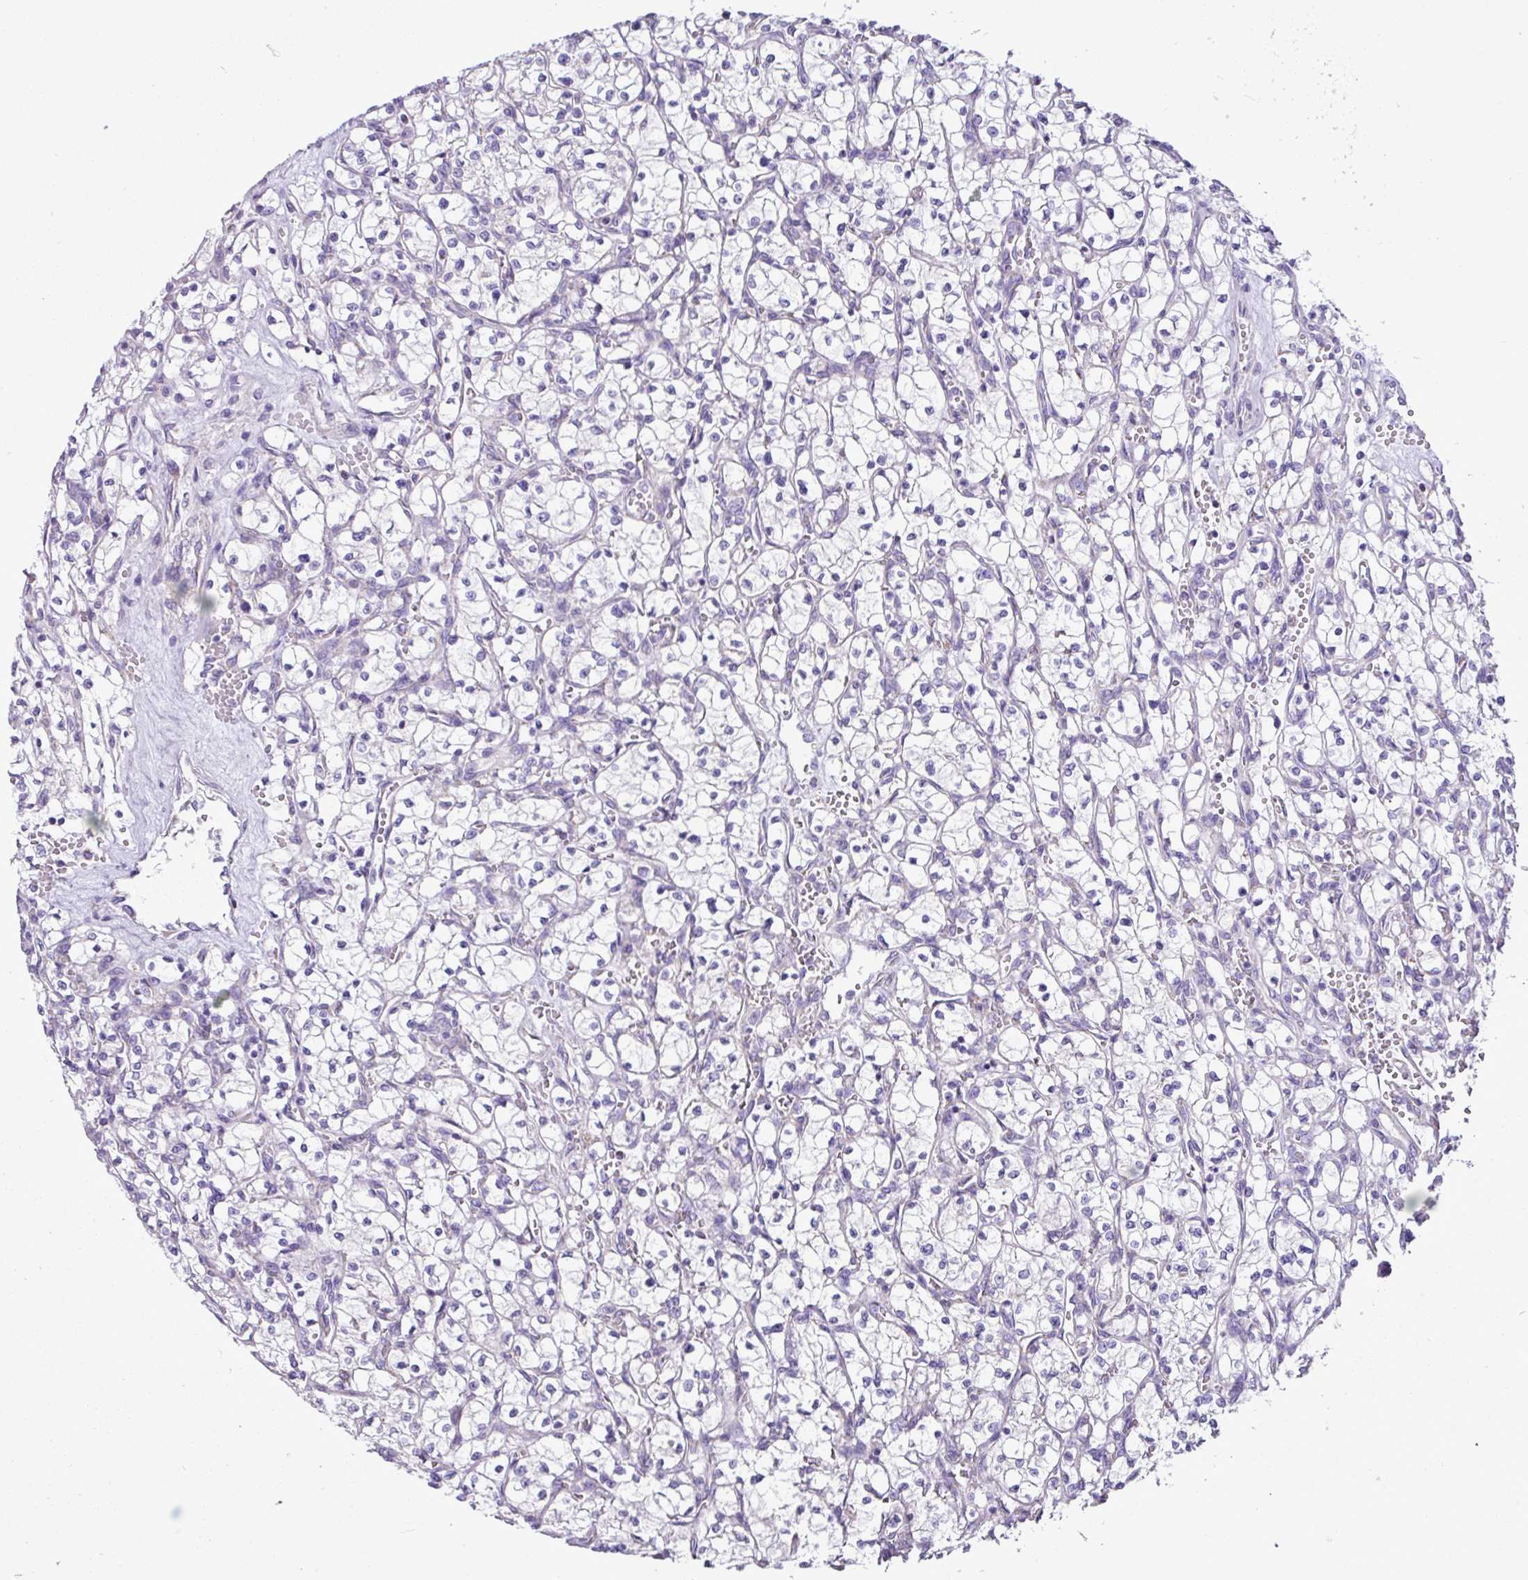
{"staining": {"intensity": "negative", "quantity": "none", "location": "none"}, "tissue": "renal cancer", "cell_type": "Tumor cells", "image_type": "cancer", "snomed": [{"axis": "morphology", "description": "Adenocarcinoma, NOS"}, {"axis": "topography", "description": "Kidney"}], "caption": "Renal cancer (adenocarcinoma) was stained to show a protein in brown. There is no significant positivity in tumor cells.", "gene": "PGAP4", "patient": {"sex": "female", "age": 64}}